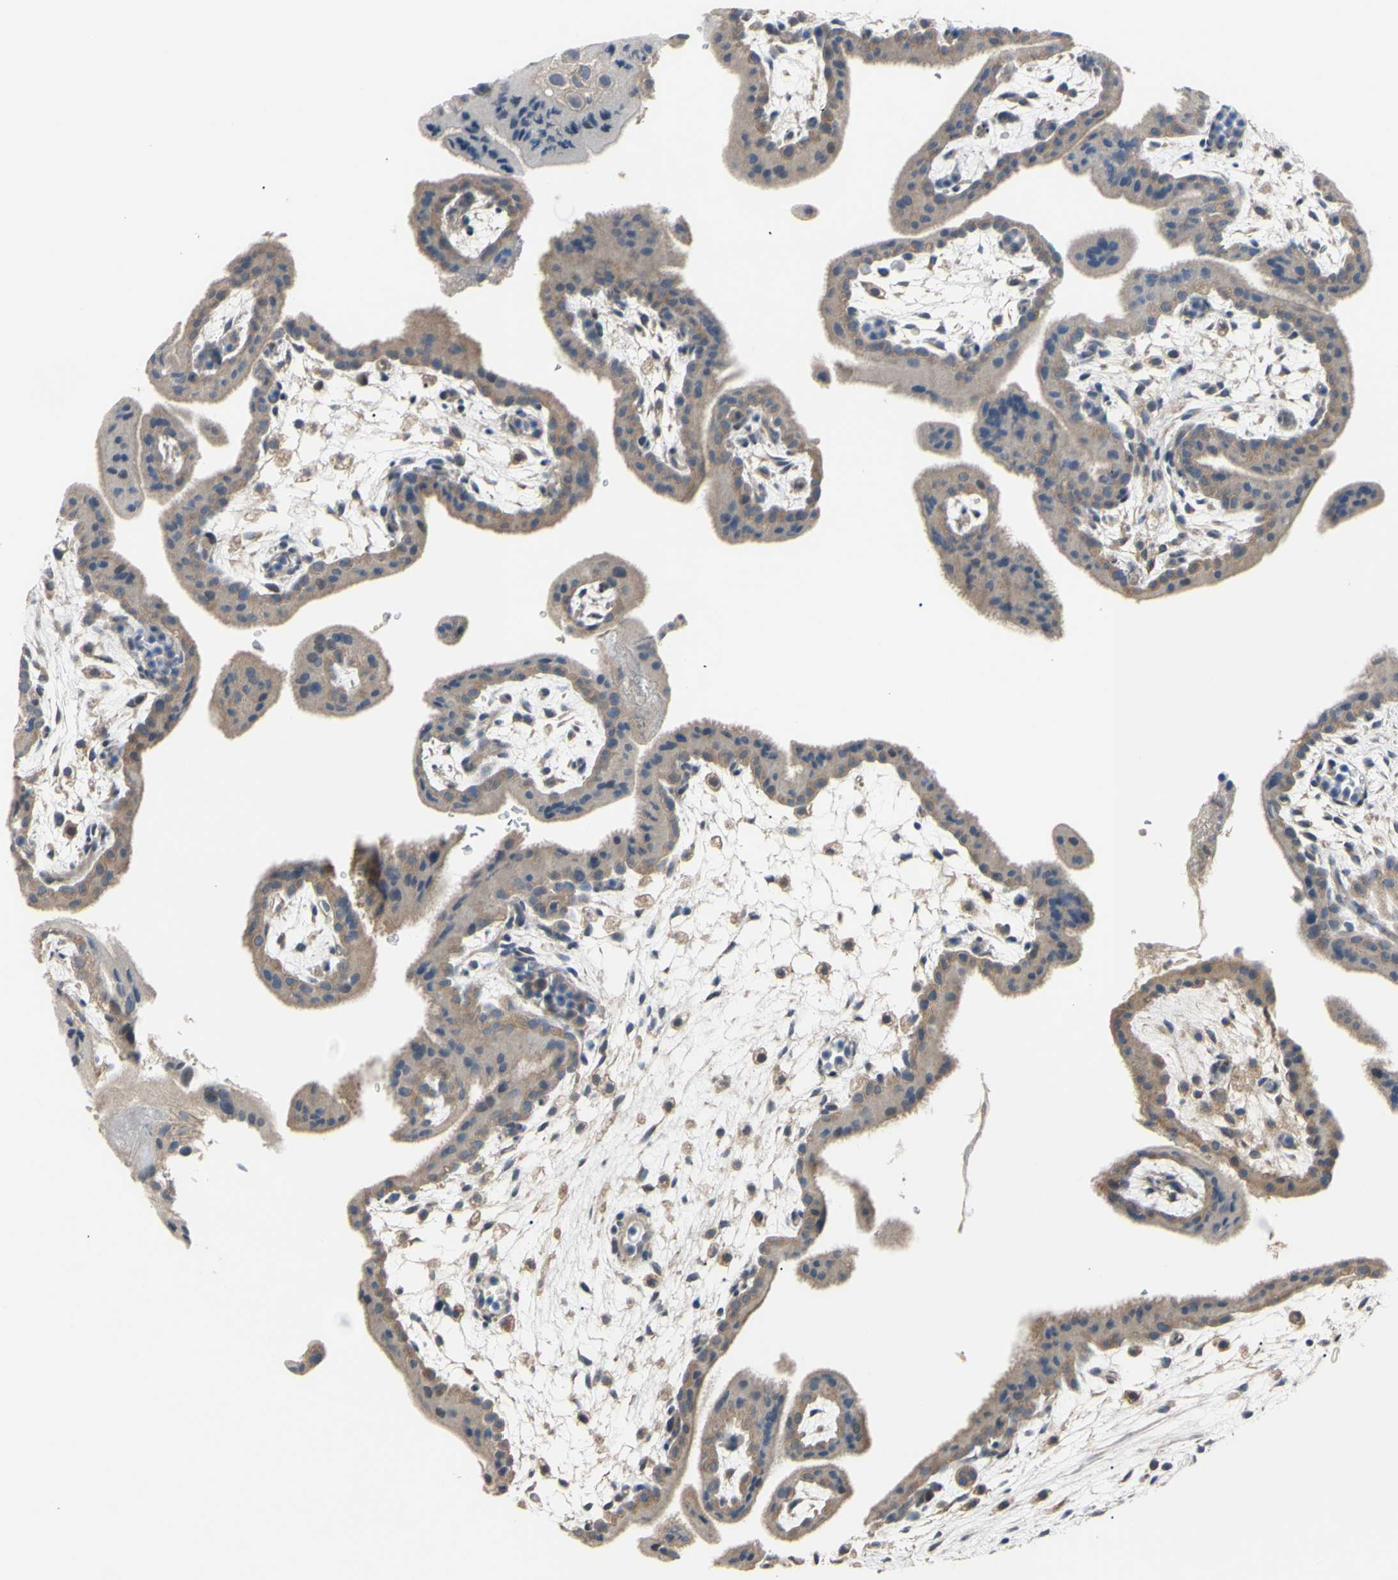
{"staining": {"intensity": "negative", "quantity": "none", "location": "none"}, "tissue": "placenta", "cell_type": "Decidual cells", "image_type": "normal", "snomed": [{"axis": "morphology", "description": "Normal tissue, NOS"}, {"axis": "topography", "description": "Placenta"}], "caption": "This micrograph is of benign placenta stained with immunohistochemistry to label a protein in brown with the nuclei are counter-stained blue. There is no staining in decidual cells.", "gene": "SP4", "patient": {"sex": "female", "age": 35}}